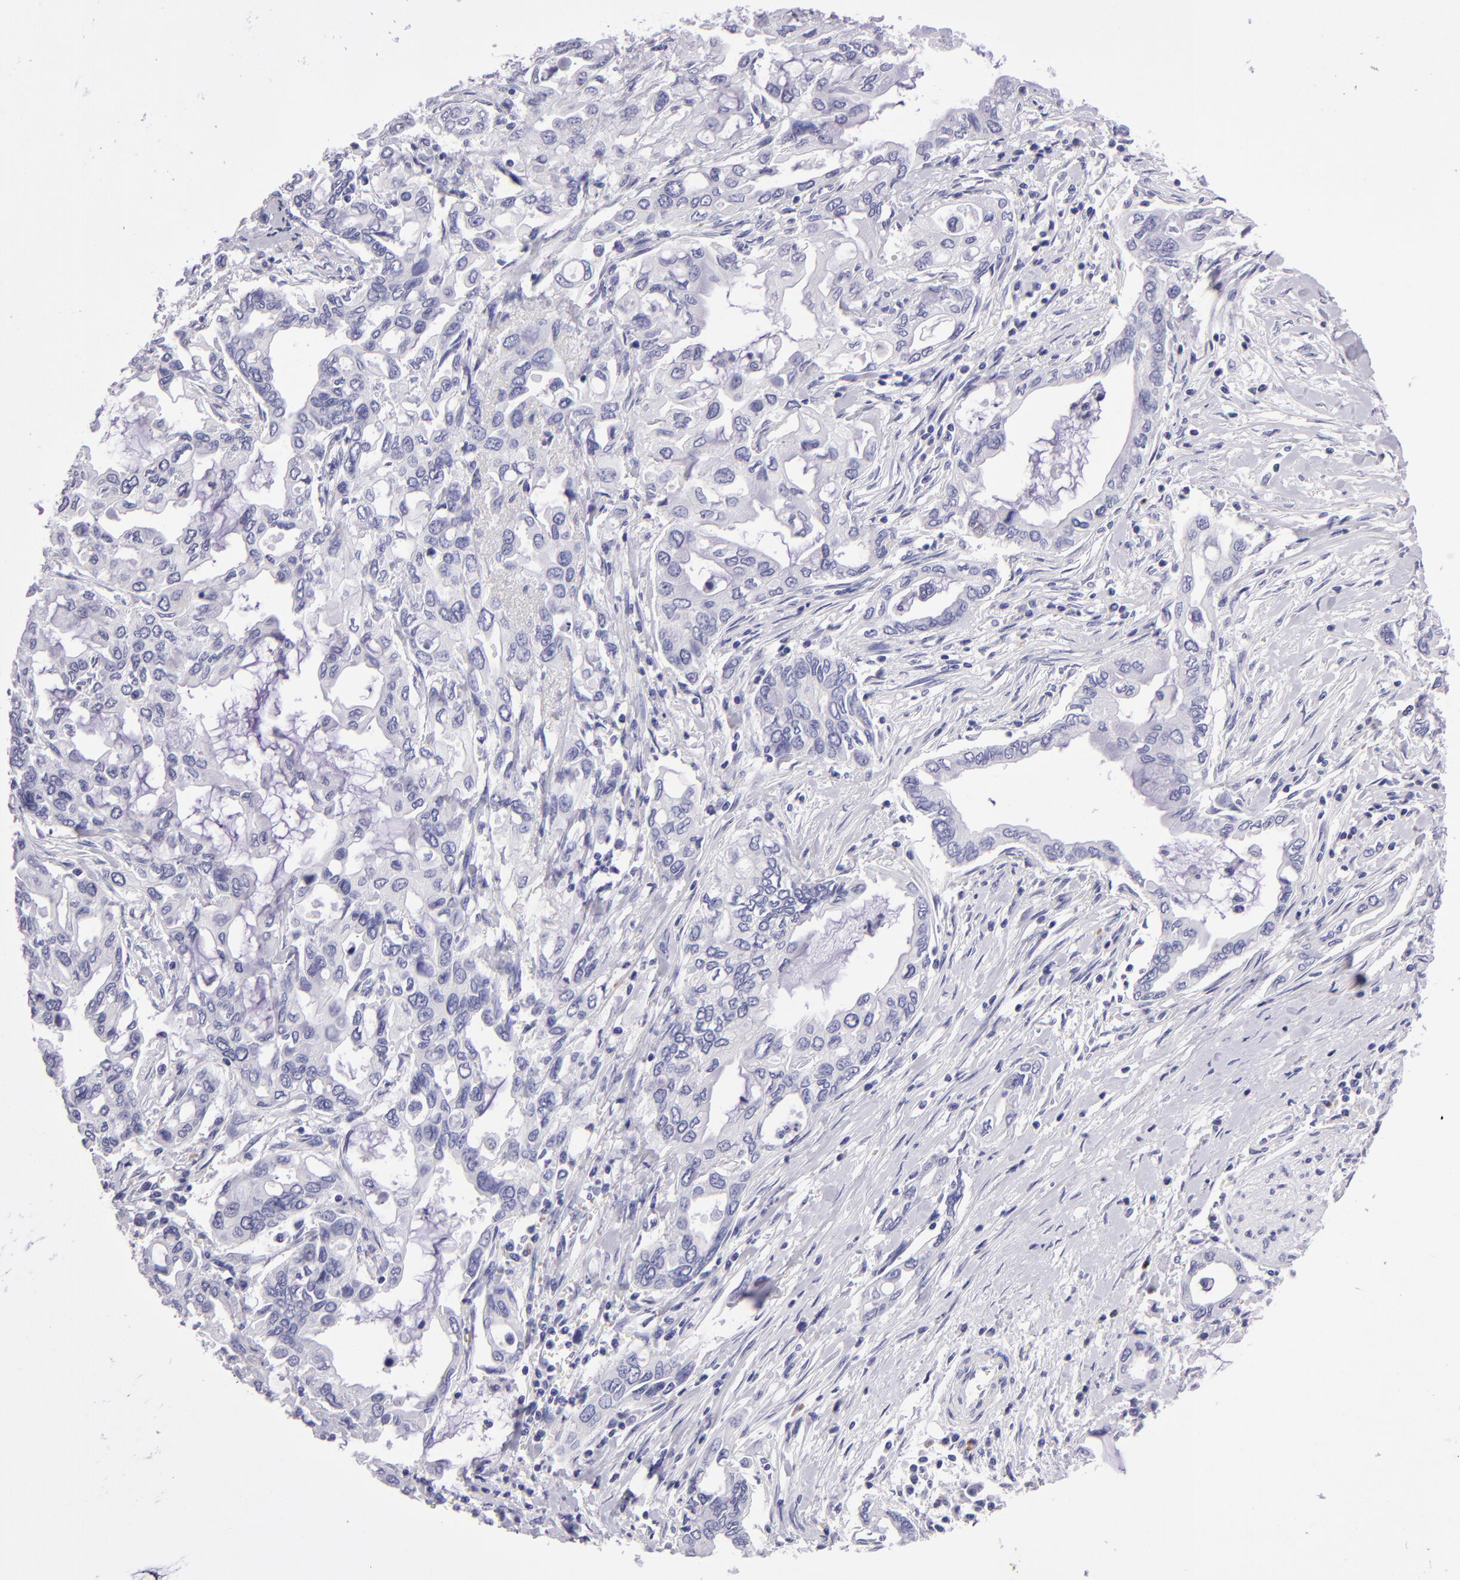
{"staining": {"intensity": "negative", "quantity": "none", "location": "none"}, "tissue": "pancreatic cancer", "cell_type": "Tumor cells", "image_type": "cancer", "snomed": [{"axis": "morphology", "description": "Adenocarcinoma, NOS"}, {"axis": "topography", "description": "Pancreas"}], "caption": "A histopathology image of adenocarcinoma (pancreatic) stained for a protein reveals no brown staining in tumor cells.", "gene": "TYRP1", "patient": {"sex": "female", "age": 57}}